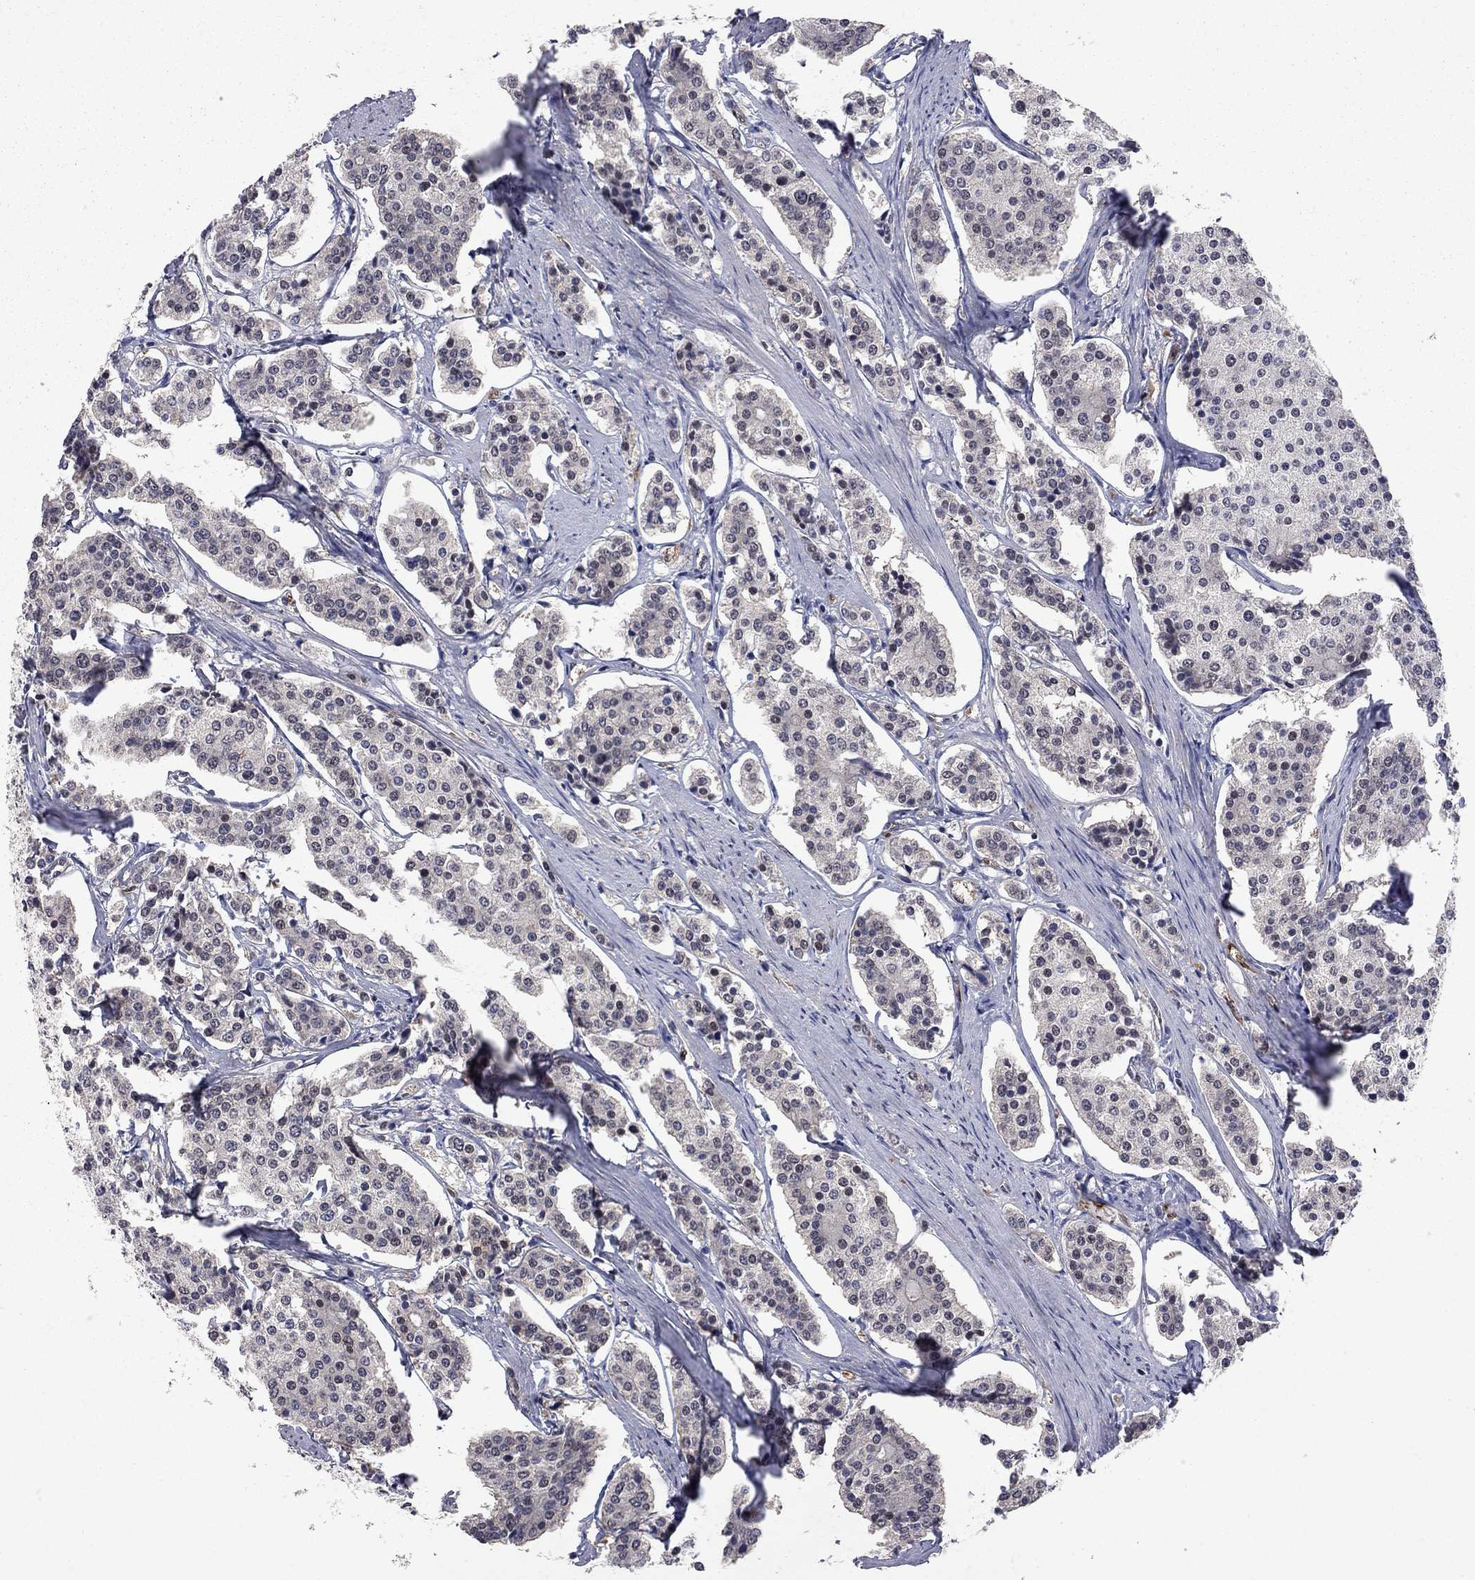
{"staining": {"intensity": "negative", "quantity": "none", "location": "none"}, "tissue": "carcinoid", "cell_type": "Tumor cells", "image_type": "cancer", "snomed": [{"axis": "morphology", "description": "Carcinoid, malignant, NOS"}, {"axis": "topography", "description": "Small intestine"}], "caption": "This photomicrograph is of carcinoid stained with IHC to label a protein in brown with the nuclei are counter-stained blue. There is no positivity in tumor cells.", "gene": "SAP30L", "patient": {"sex": "female", "age": 65}}